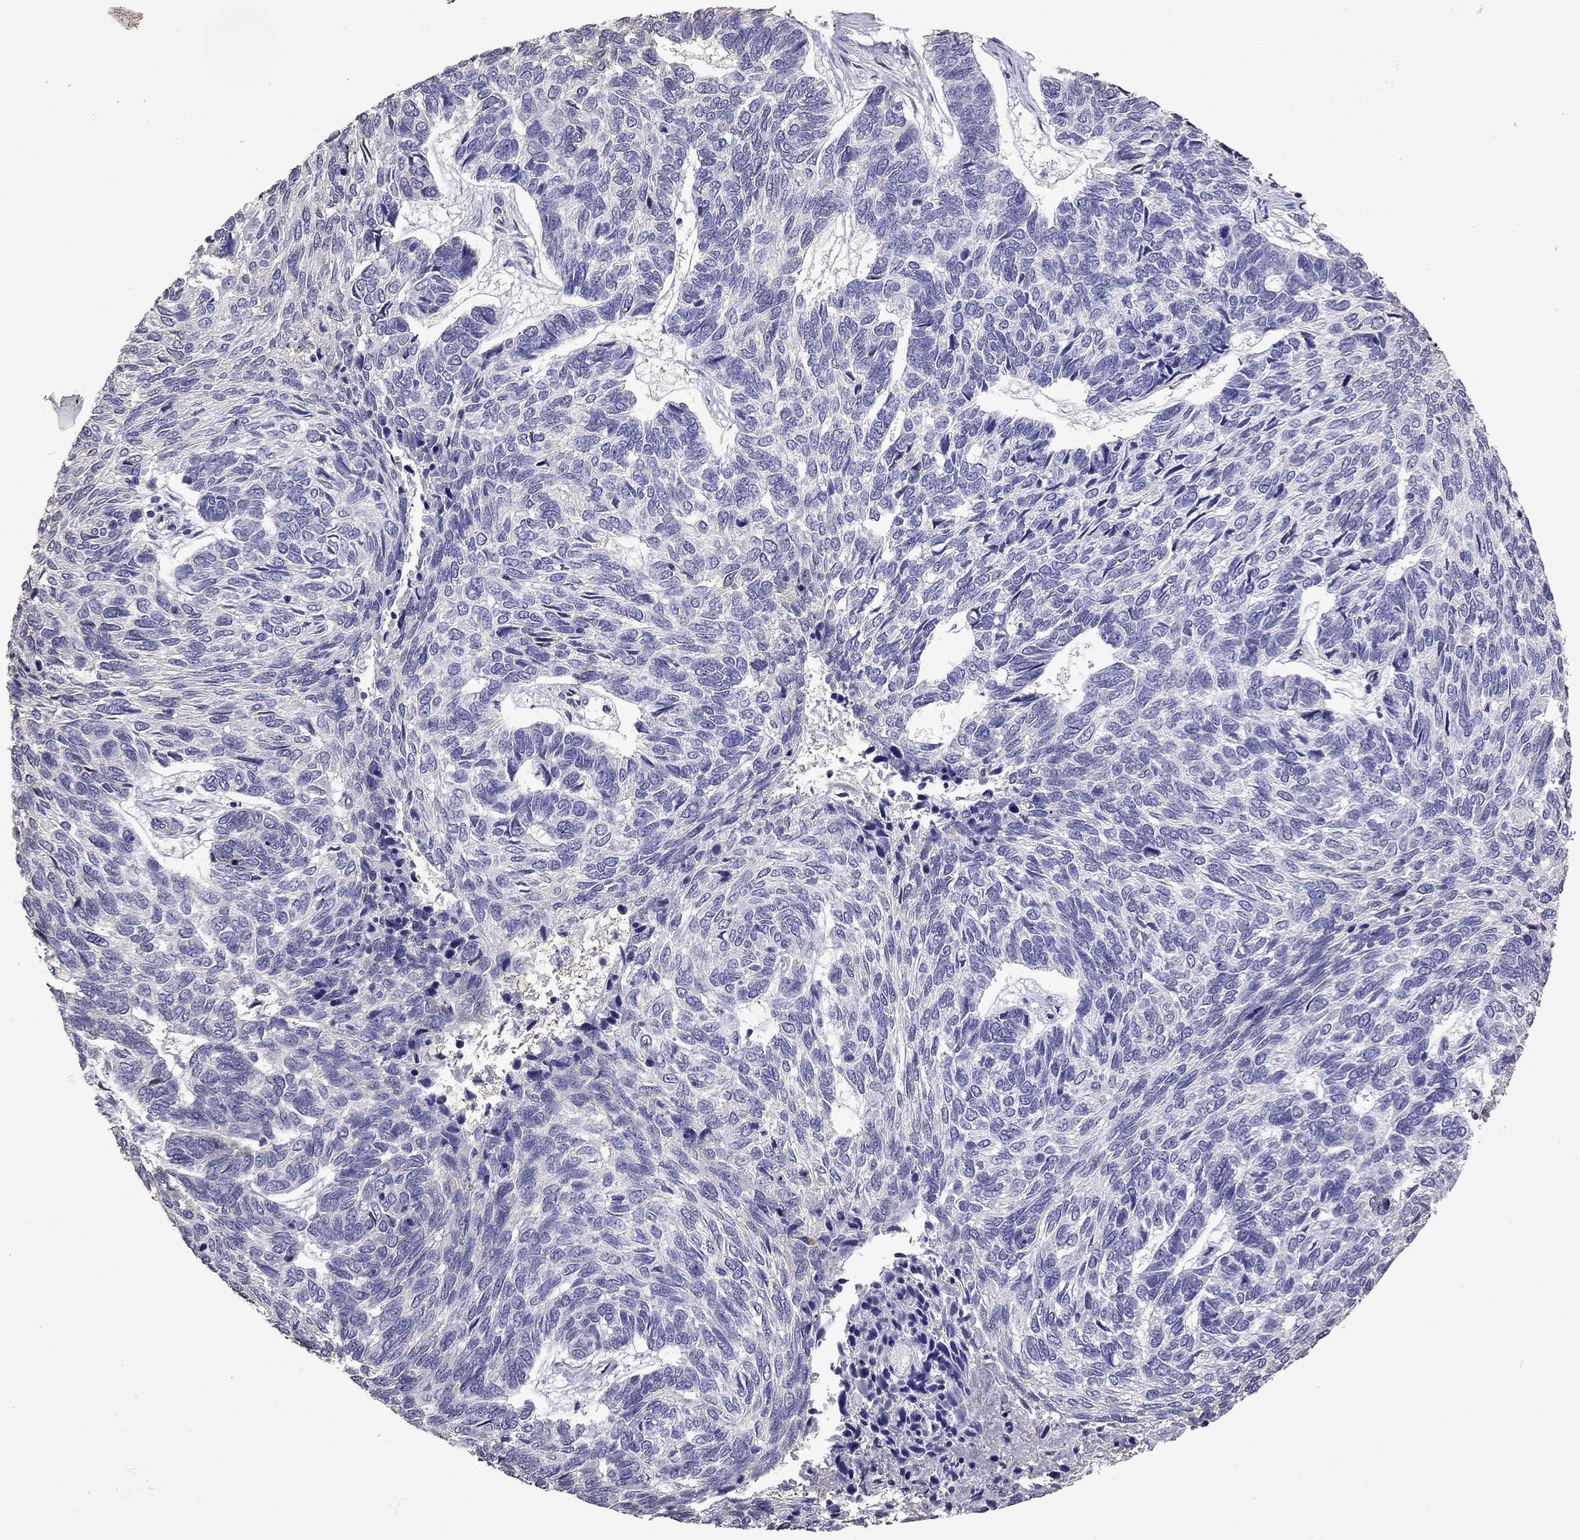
{"staining": {"intensity": "negative", "quantity": "none", "location": "none"}, "tissue": "skin cancer", "cell_type": "Tumor cells", "image_type": "cancer", "snomed": [{"axis": "morphology", "description": "Basal cell carcinoma"}, {"axis": "topography", "description": "Skin"}], "caption": "IHC photomicrograph of neoplastic tissue: human basal cell carcinoma (skin) stained with DAB demonstrates no significant protein expression in tumor cells.", "gene": "FEZ1", "patient": {"sex": "female", "age": 65}}